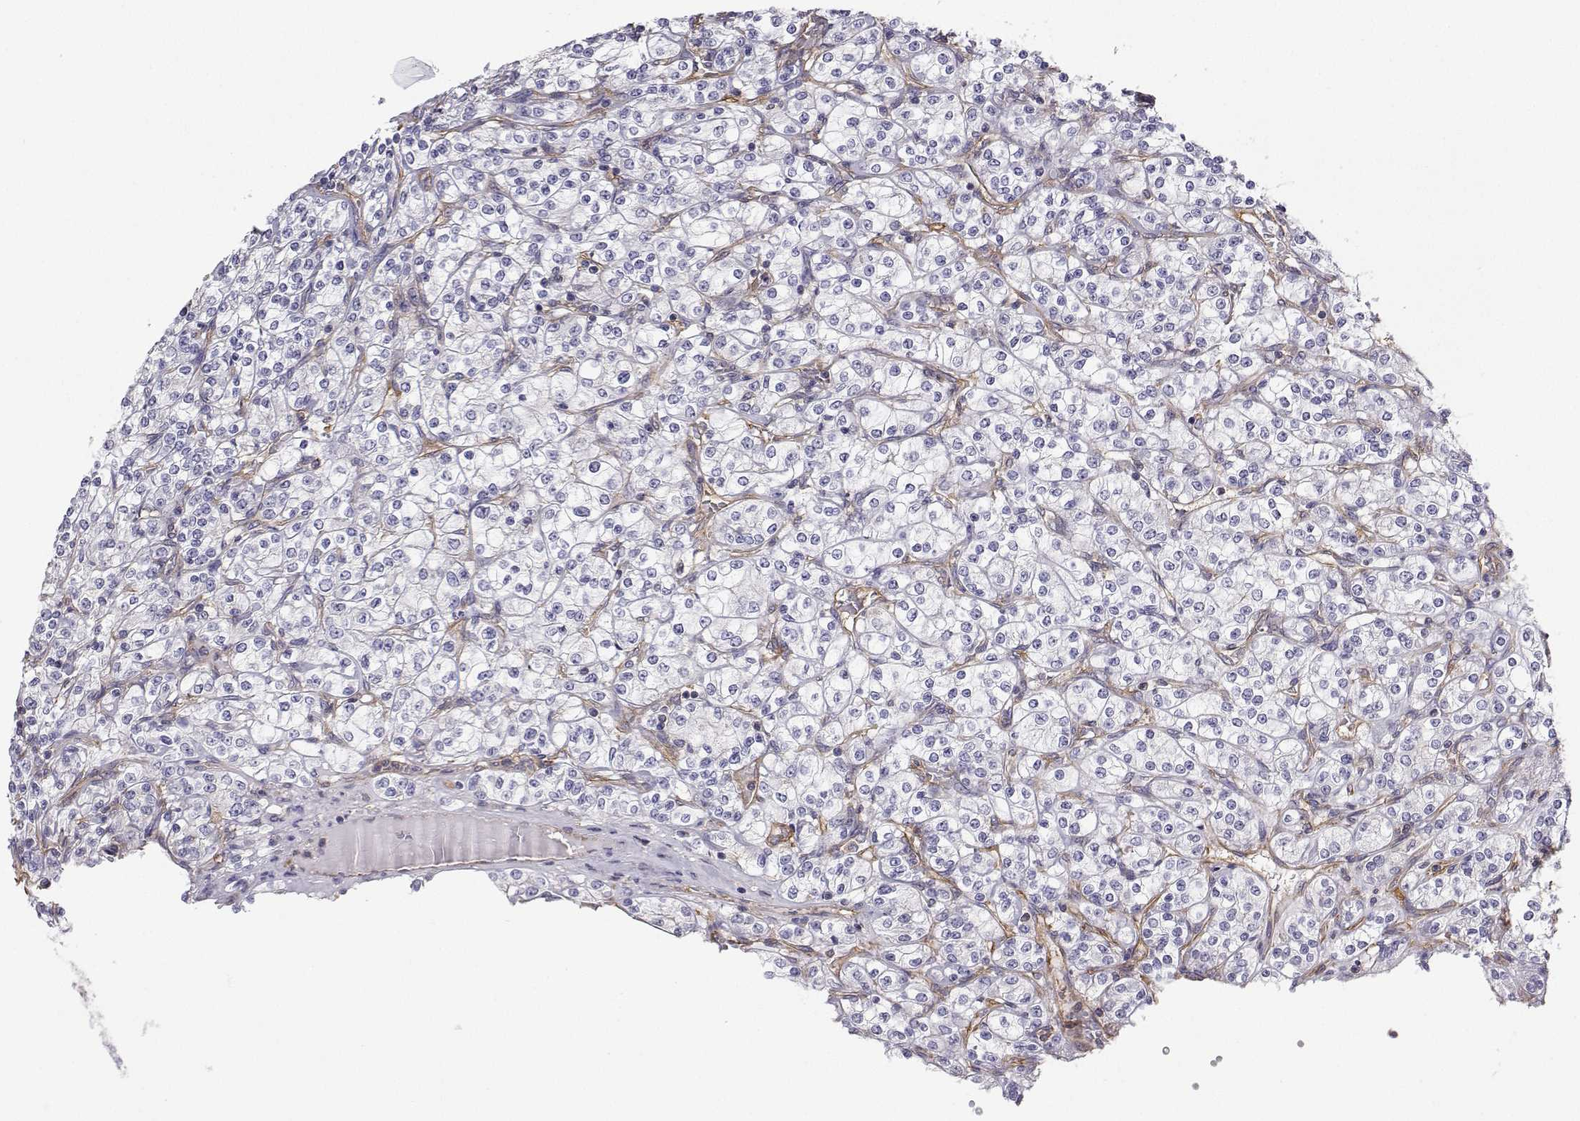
{"staining": {"intensity": "negative", "quantity": "none", "location": "none"}, "tissue": "renal cancer", "cell_type": "Tumor cells", "image_type": "cancer", "snomed": [{"axis": "morphology", "description": "Adenocarcinoma, NOS"}, {"axis": "topography", "description": "Kidney"}], "caption": "IHC of adenocarcinoma (renal) displays no expression in tumor cells.", "gene": "MYH9", "patient": {"sex": "male", "age": 77}}